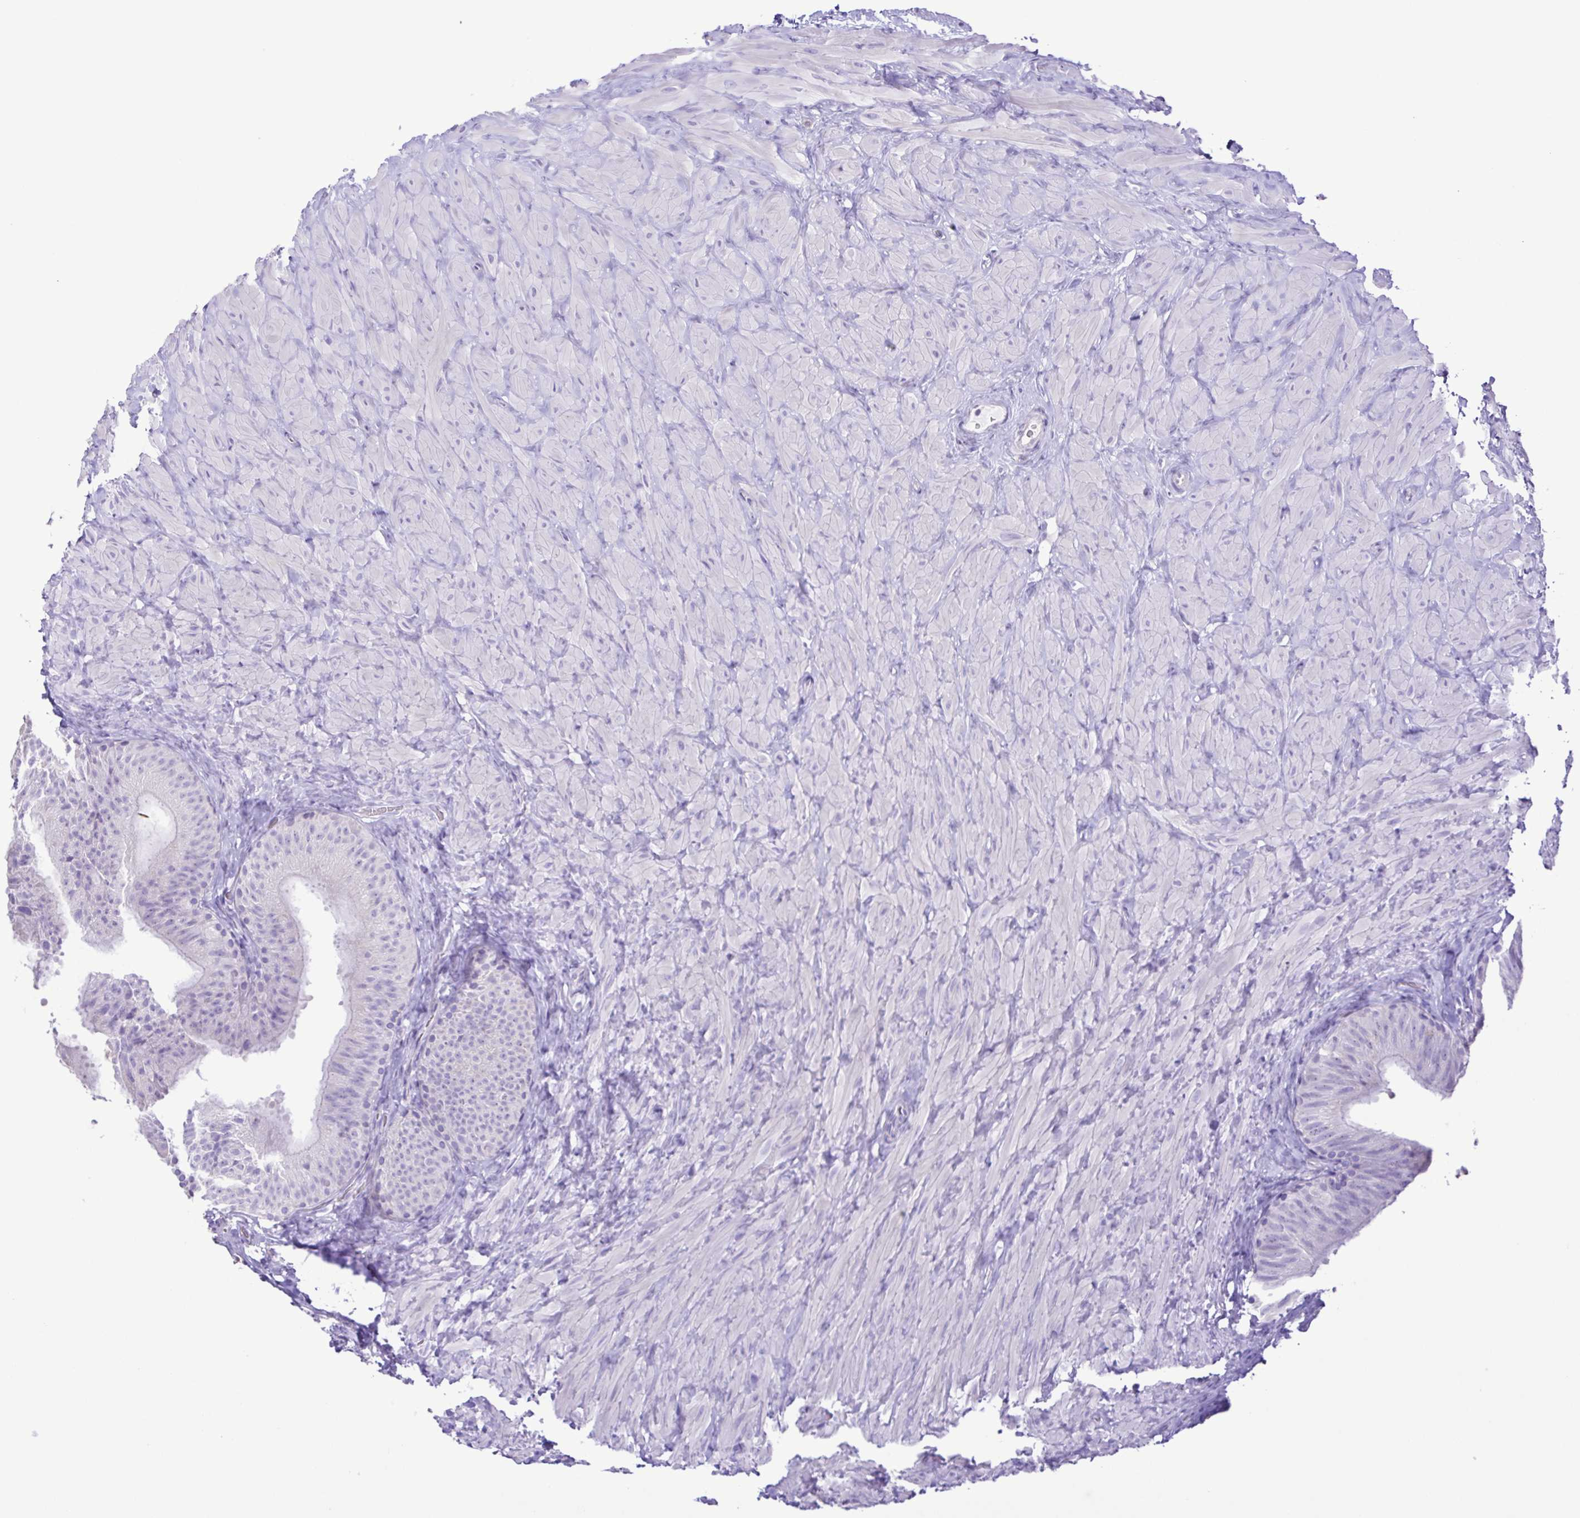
{"staining": {"intensity": "negative", "quantity": "none", "location": "none"}, "tissue": "epididymis", "cell_type": "Glandular cells", "image_type": "normal", "snomed": [{"axis": "morphology", "description": "Normal tissue, NOS"}, {"axis": "topography", "description": "Epididymis, spermatic cord, NOS"}, {"axis": "topography", "description": "Epididymis"}], "caption": "There is no significant expression in glandular cells of epididymis. (DAB immunohistochemistry (IHC) with hematoxylin counter stain).", "gene": "CYP17A1", "patient": {"sex": "male", "age": 31}}